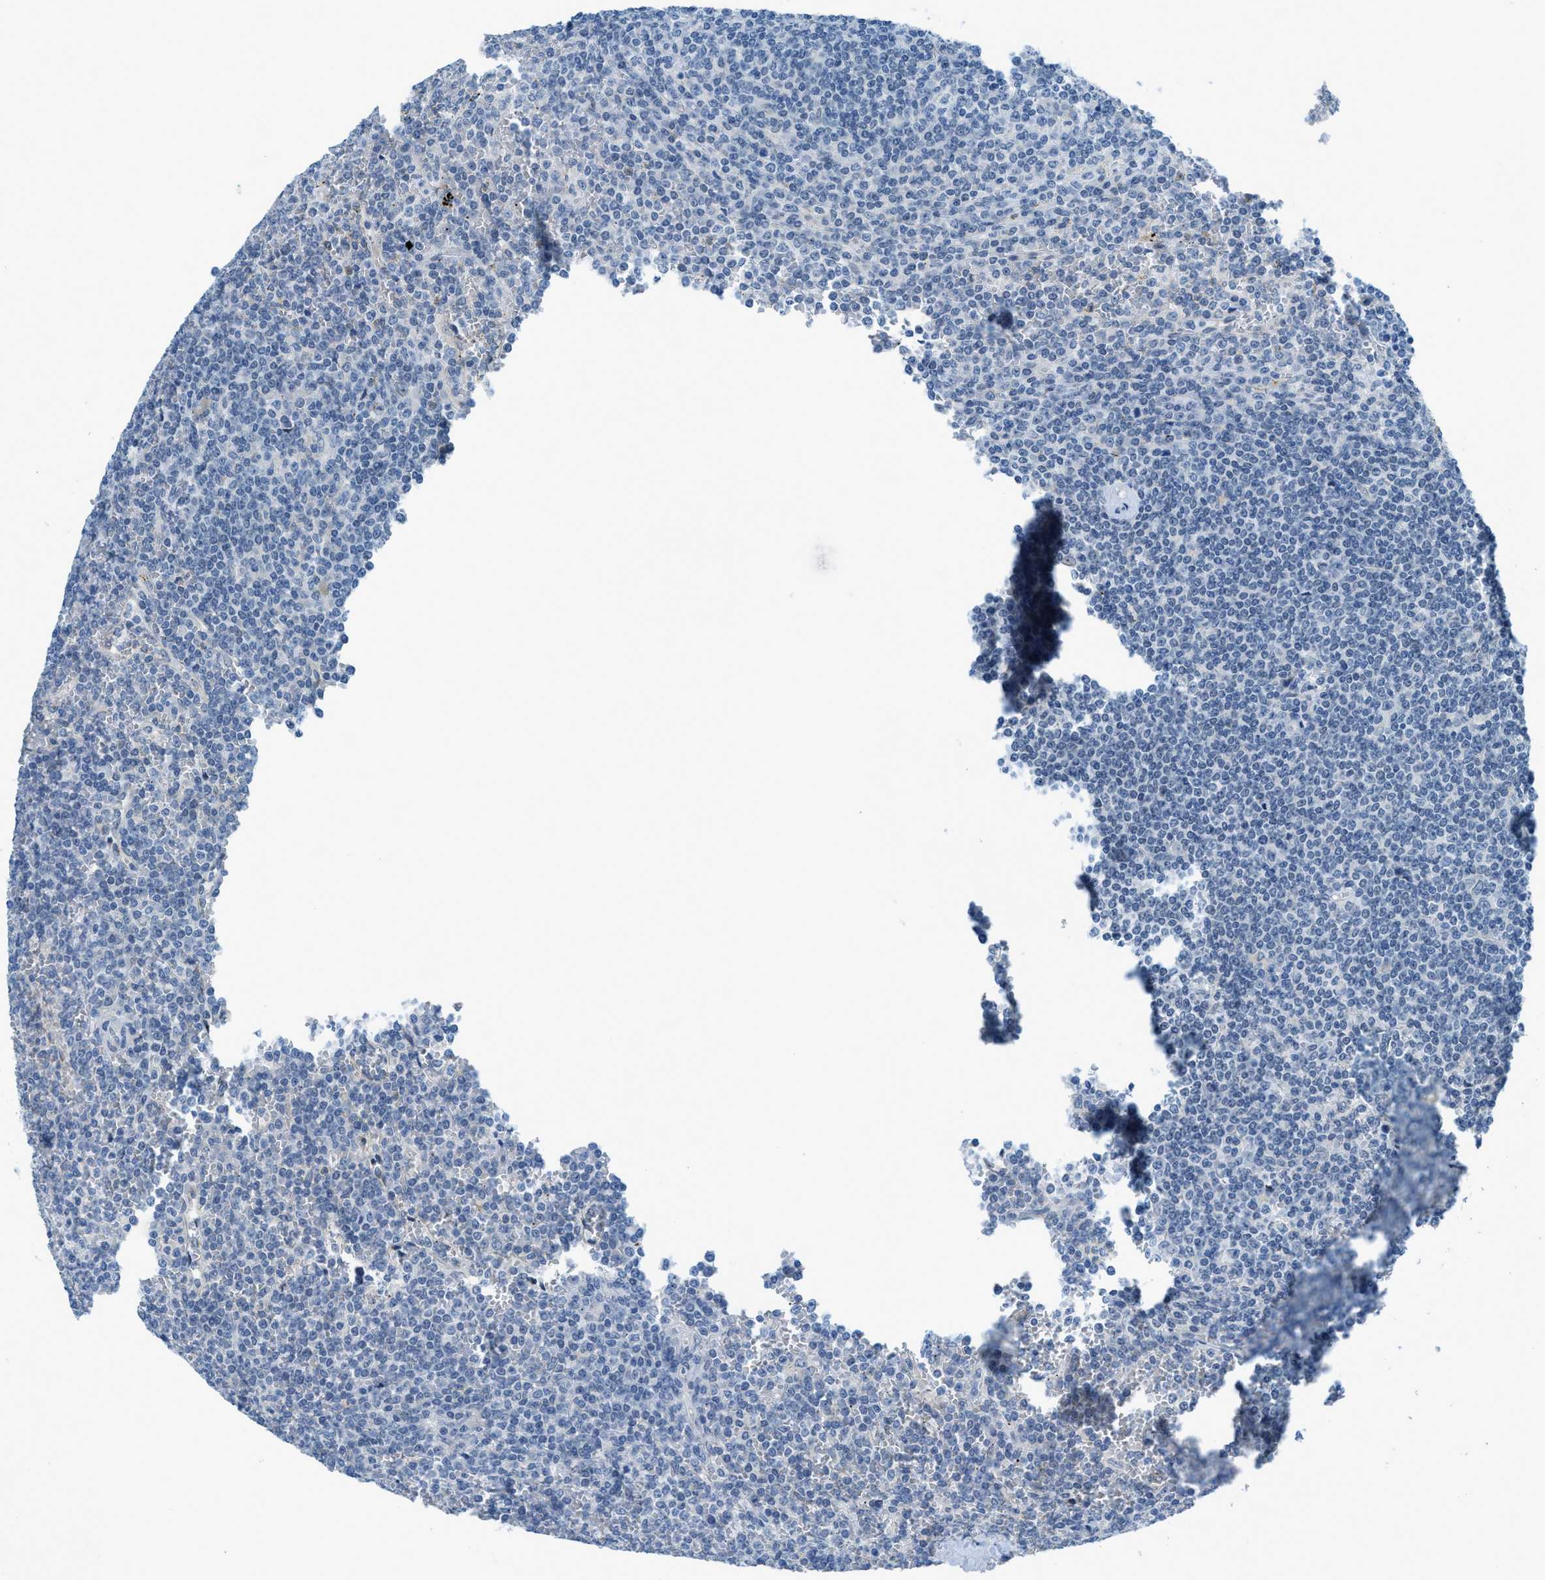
{"staining": {"intensity": "negative", "quantity": "none", "location": "none"}, "tissue": "lymphoma", "cell_type": "Tumor cells", "image_type": "cancer", "snomed": [{"axis": "morphology", "description": "Malignant lymphoma, non-Hodgkin's type, Low grade"}, {"axis": "topography", "description": "Spleen"}], "caption": "Tumor cells are negative for brown protein staining in lymphoma.", "gene": "KLHL8", "patient": {"sex": "female", "age": 19}}